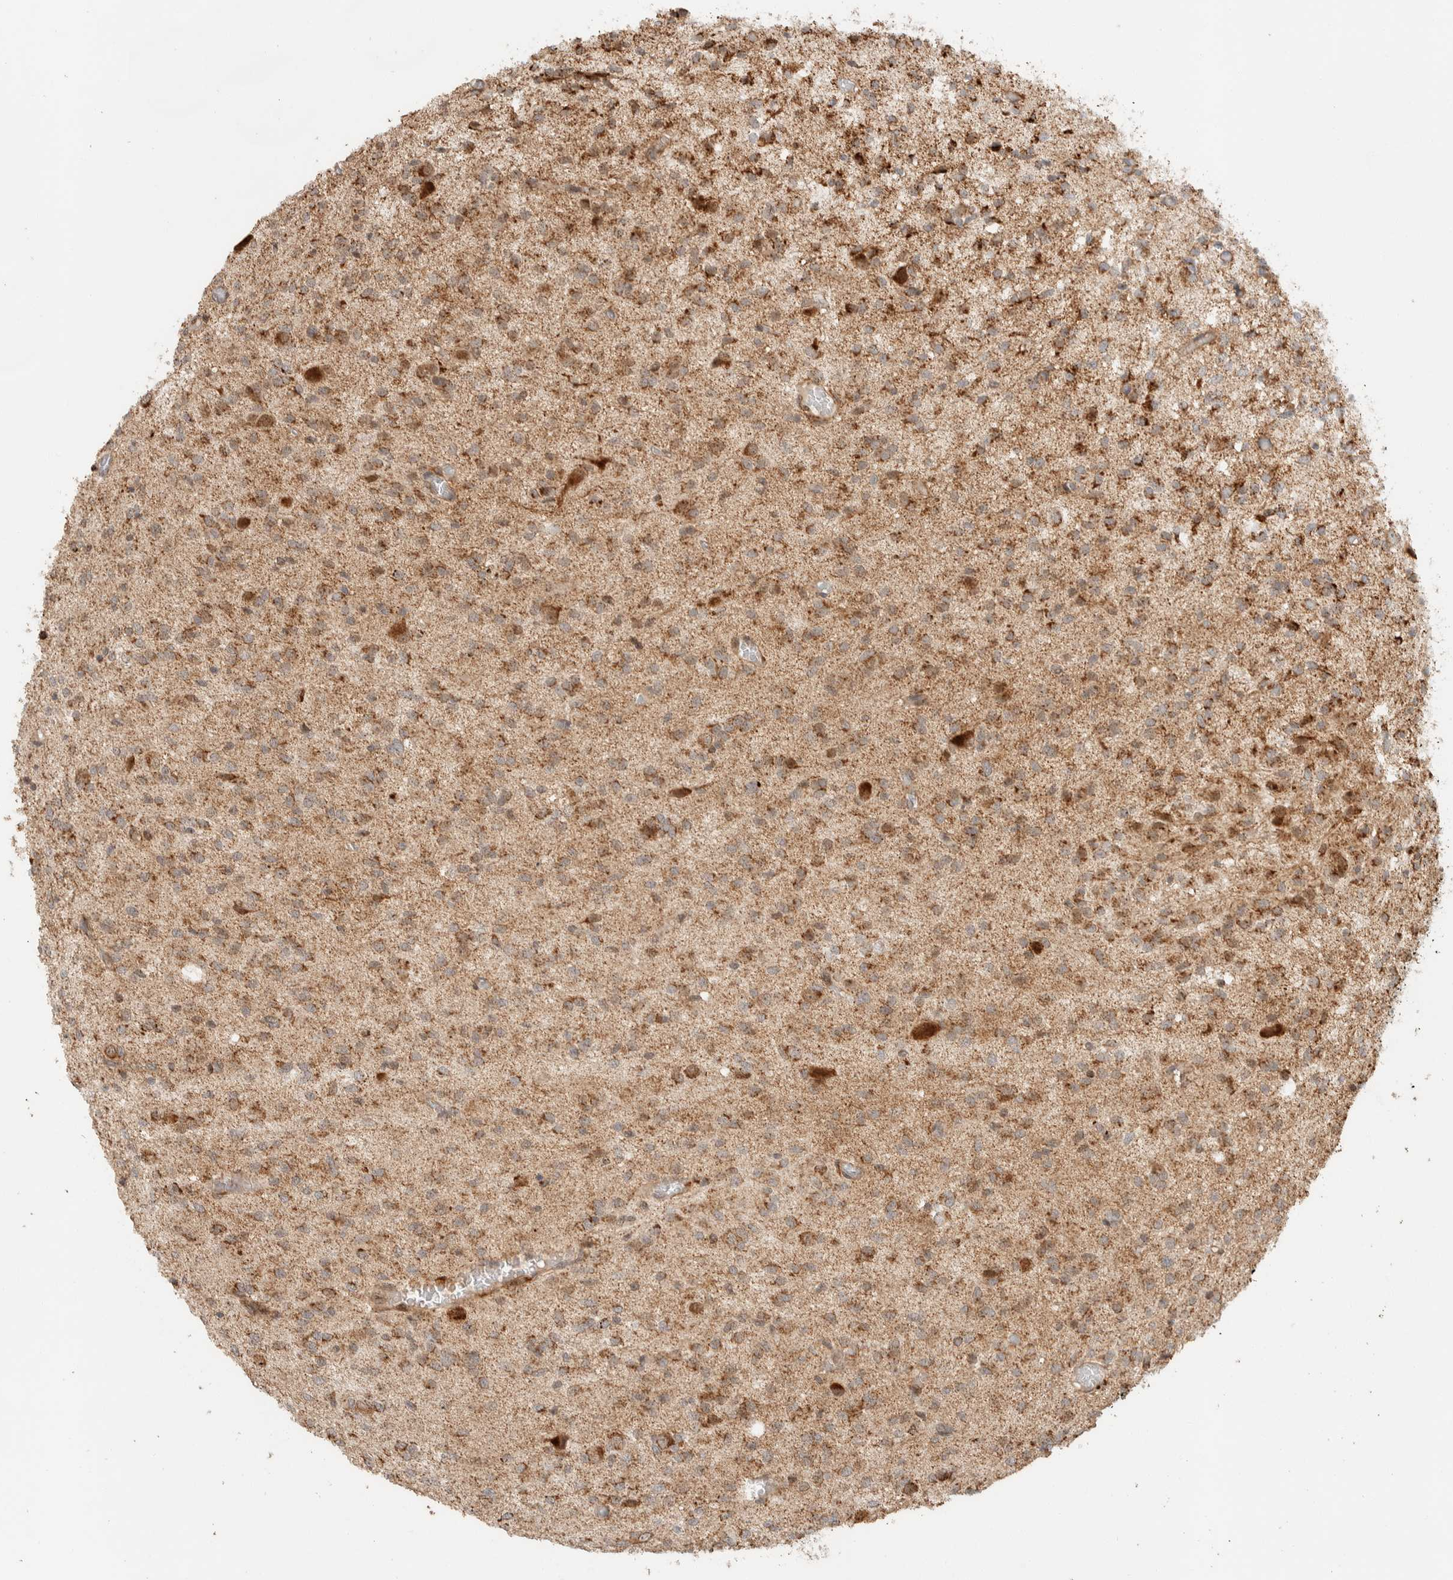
{"staining": {"intensity": "moderate", "quantity": "25%-75%", "location": "cytoplasmic/membranous"}, "tissue": "glioma", "cell_type": "Tumor cells", "image_type": "cancer", "snomed": [{"axis": "morphology", "description": "Glioma, malignant, High grade"}, {"axis": "topography", "description": "Brain"}], "caption": "Approximately 25%-75% of tumor cells in human high-grade glioma (malignant) show moderate cytoplasmic/membranous protein staining as visualized by brown immunohistochemical staining.", "gene": "KIF9", "patient": {"sex": "female", "age": 59}}